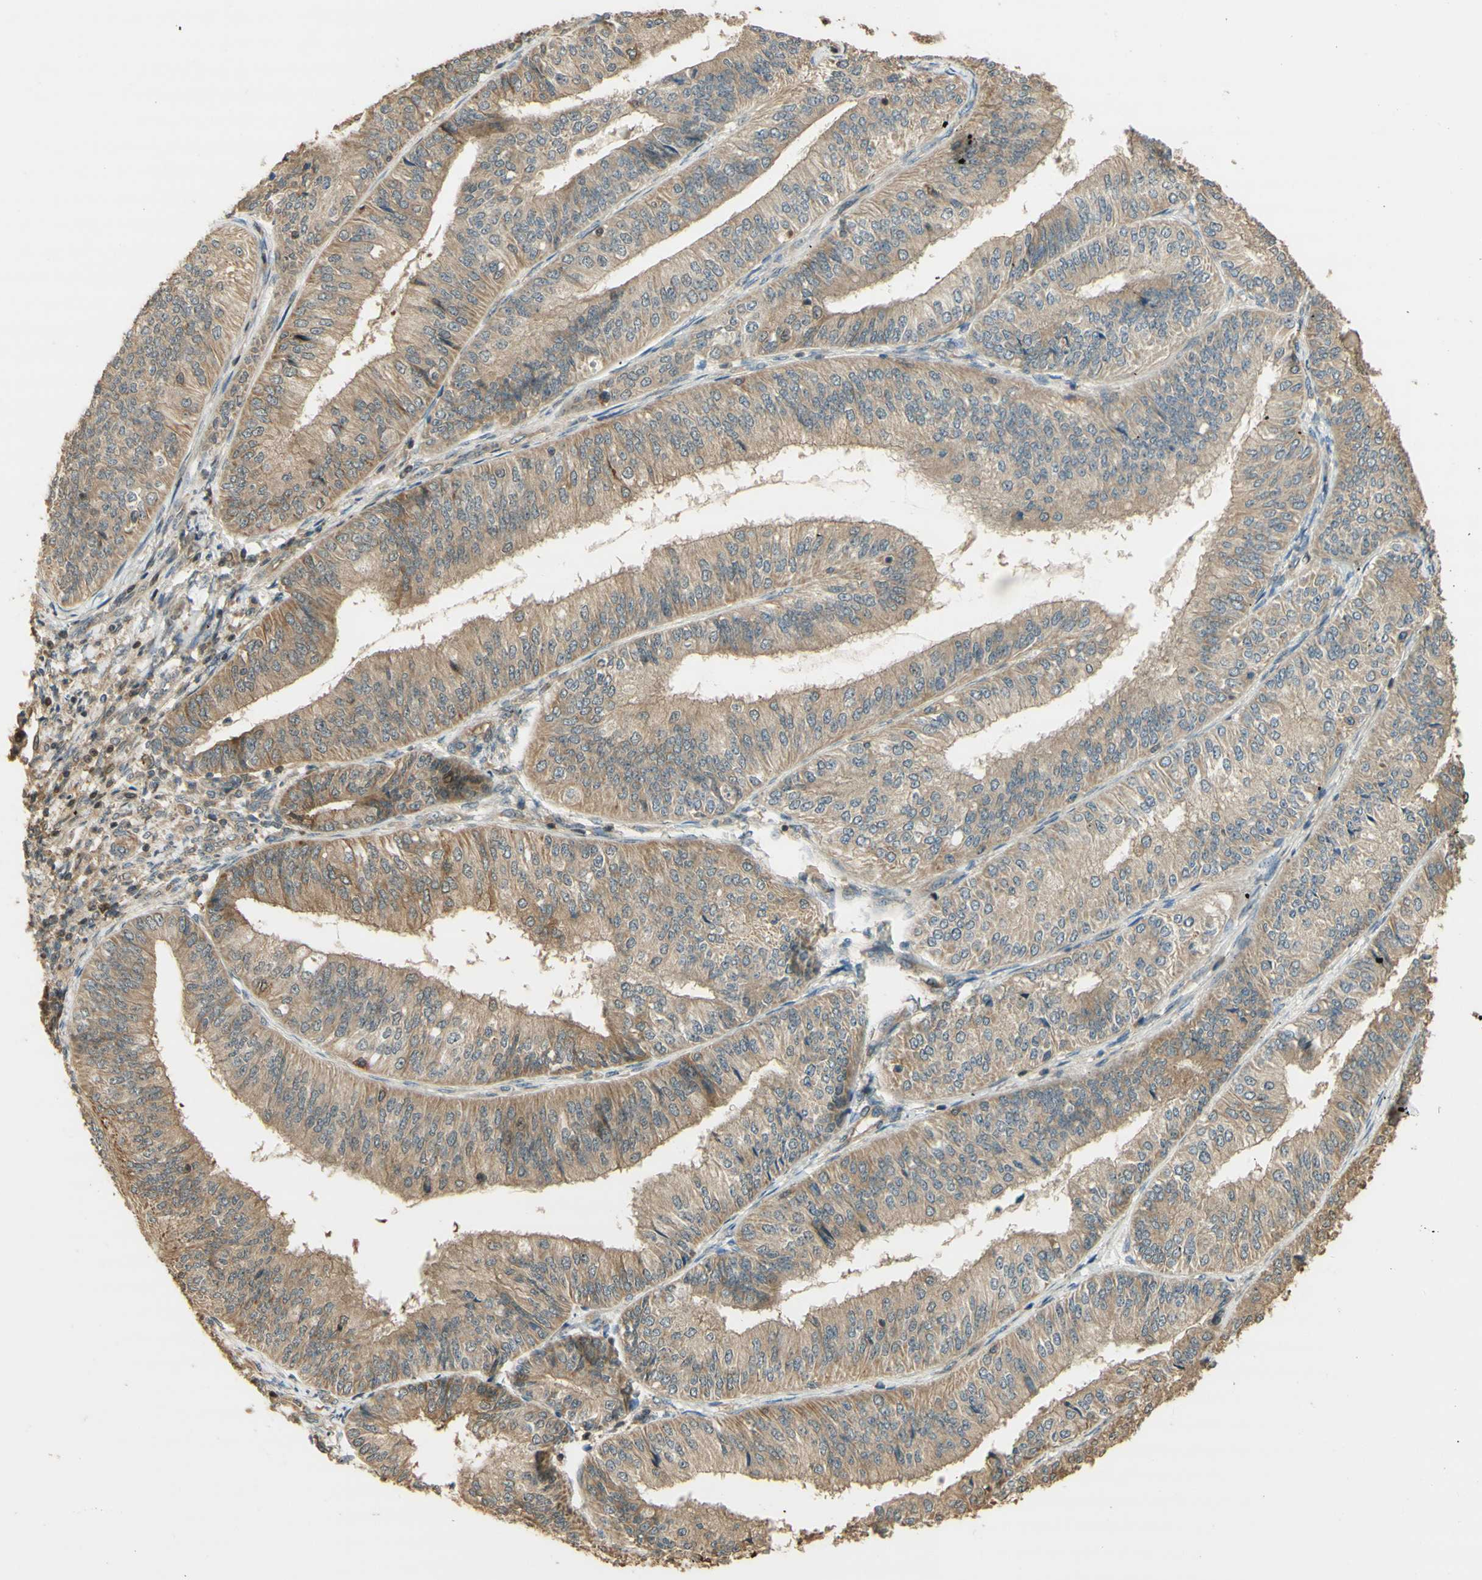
{"staining": {"intensity": "weak", "quantity": ">75%", "location": "cytoplasmic/membranous"}, "tissue": "endometrial cancer", "cell_type": "Tumor cells", "image_type": "cancer", "snomed": [{"axis": "morphology", "description": "Adenocarcinoma, NOS"}, {"axis": "topography", "description": "Endometrium"}], "caption": "High-magnification brightfield microscopy of endometrial cancer (adenocarcinoma) stained with DAB (brown) and counterstained with hematoxylin (blue). tumor cells exhibit weak cytoplasmic/membranous expression is appreciated in approximately>75% of cells.", "gene": "AGER", "patient": {"sex": "female", "age": 58}}